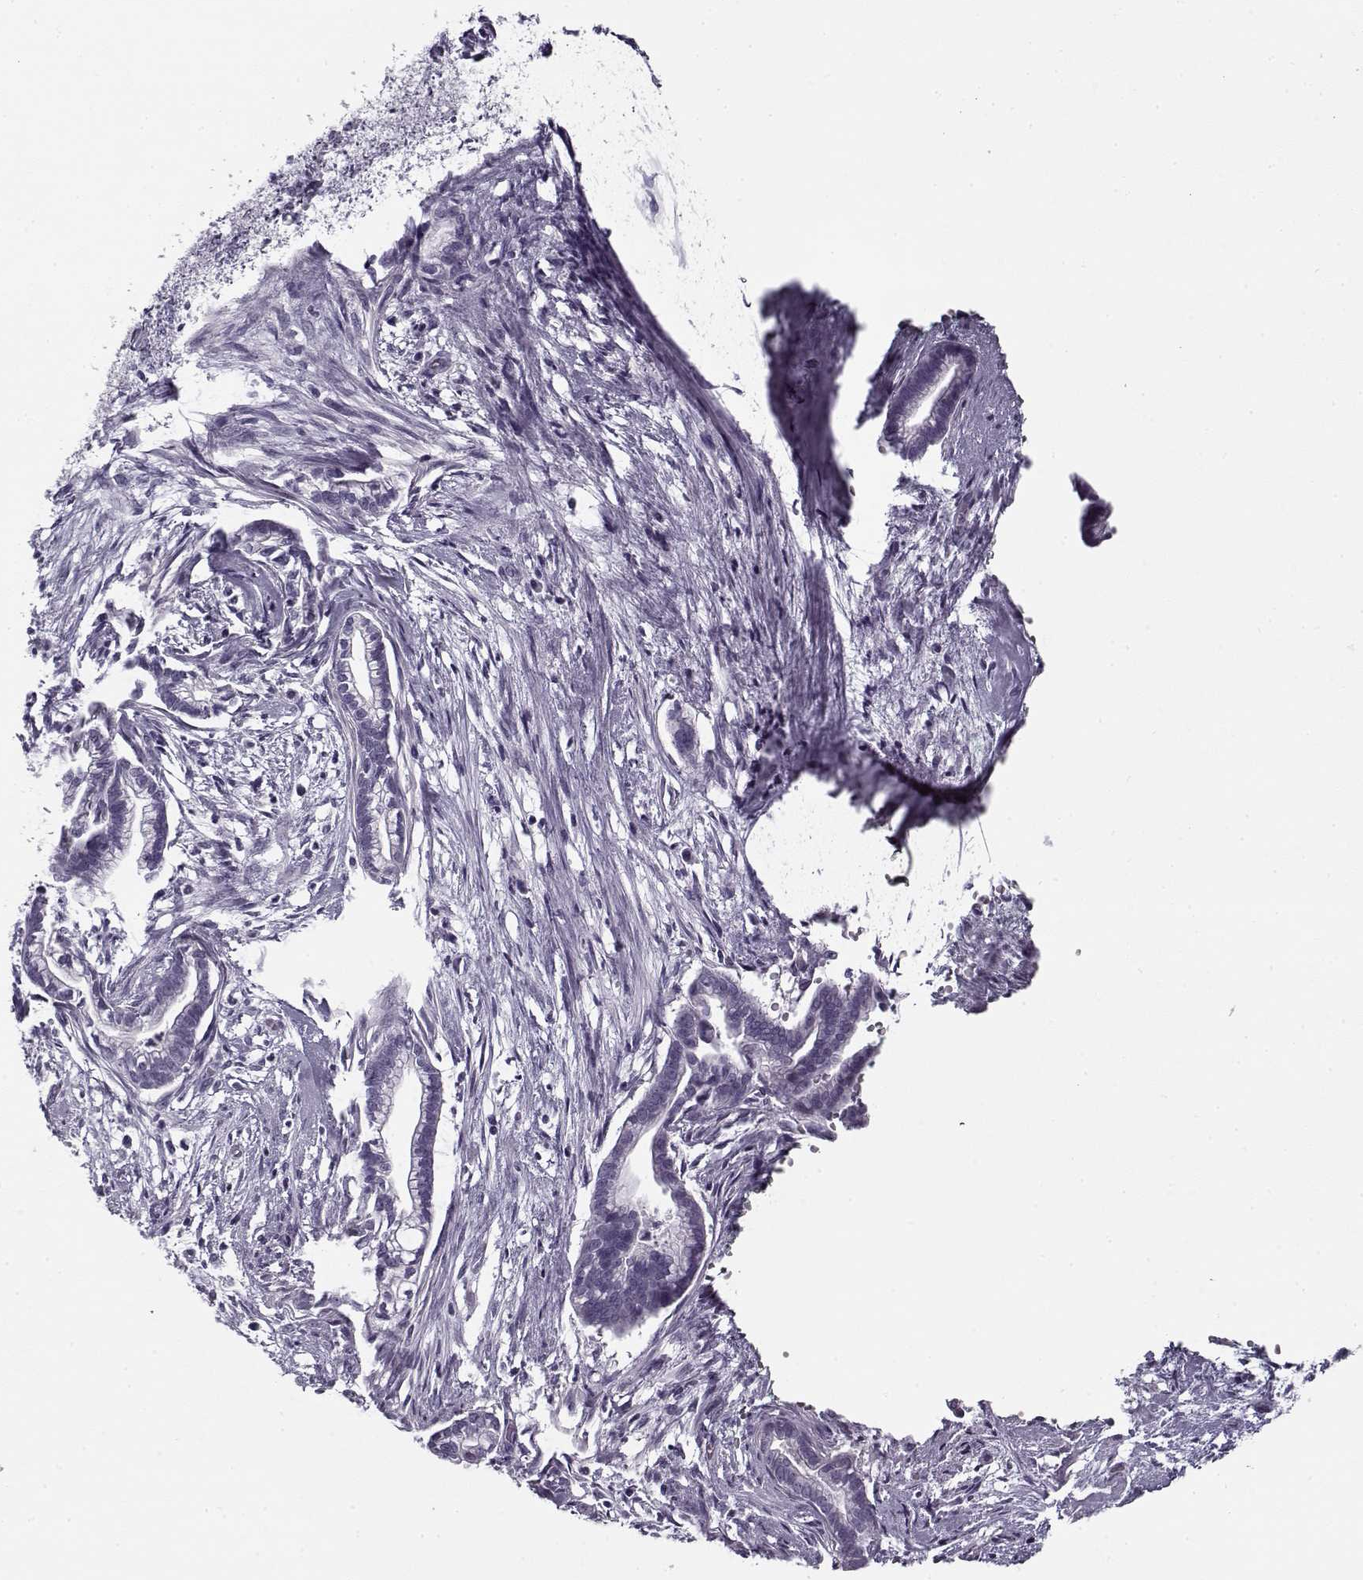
{"staining": {"intensity": "negative", "quantity": "none", "location": "none"}, "tissue": "cervical cancer", "cell_type": "Tumor cells", "image_type": "cancer", "snomed": [{"axis": "morphology", "description": "Adenocarcinoma, NOS"}, {"axis": "topography", "description": "Cervix"}], "caption": "Cervical adenocarcinoma was stained to show a protein in brown. There is no significant staining in tumor cells.", "gene": "PNMT", "patient": {"sex": "female", "age": 62}}